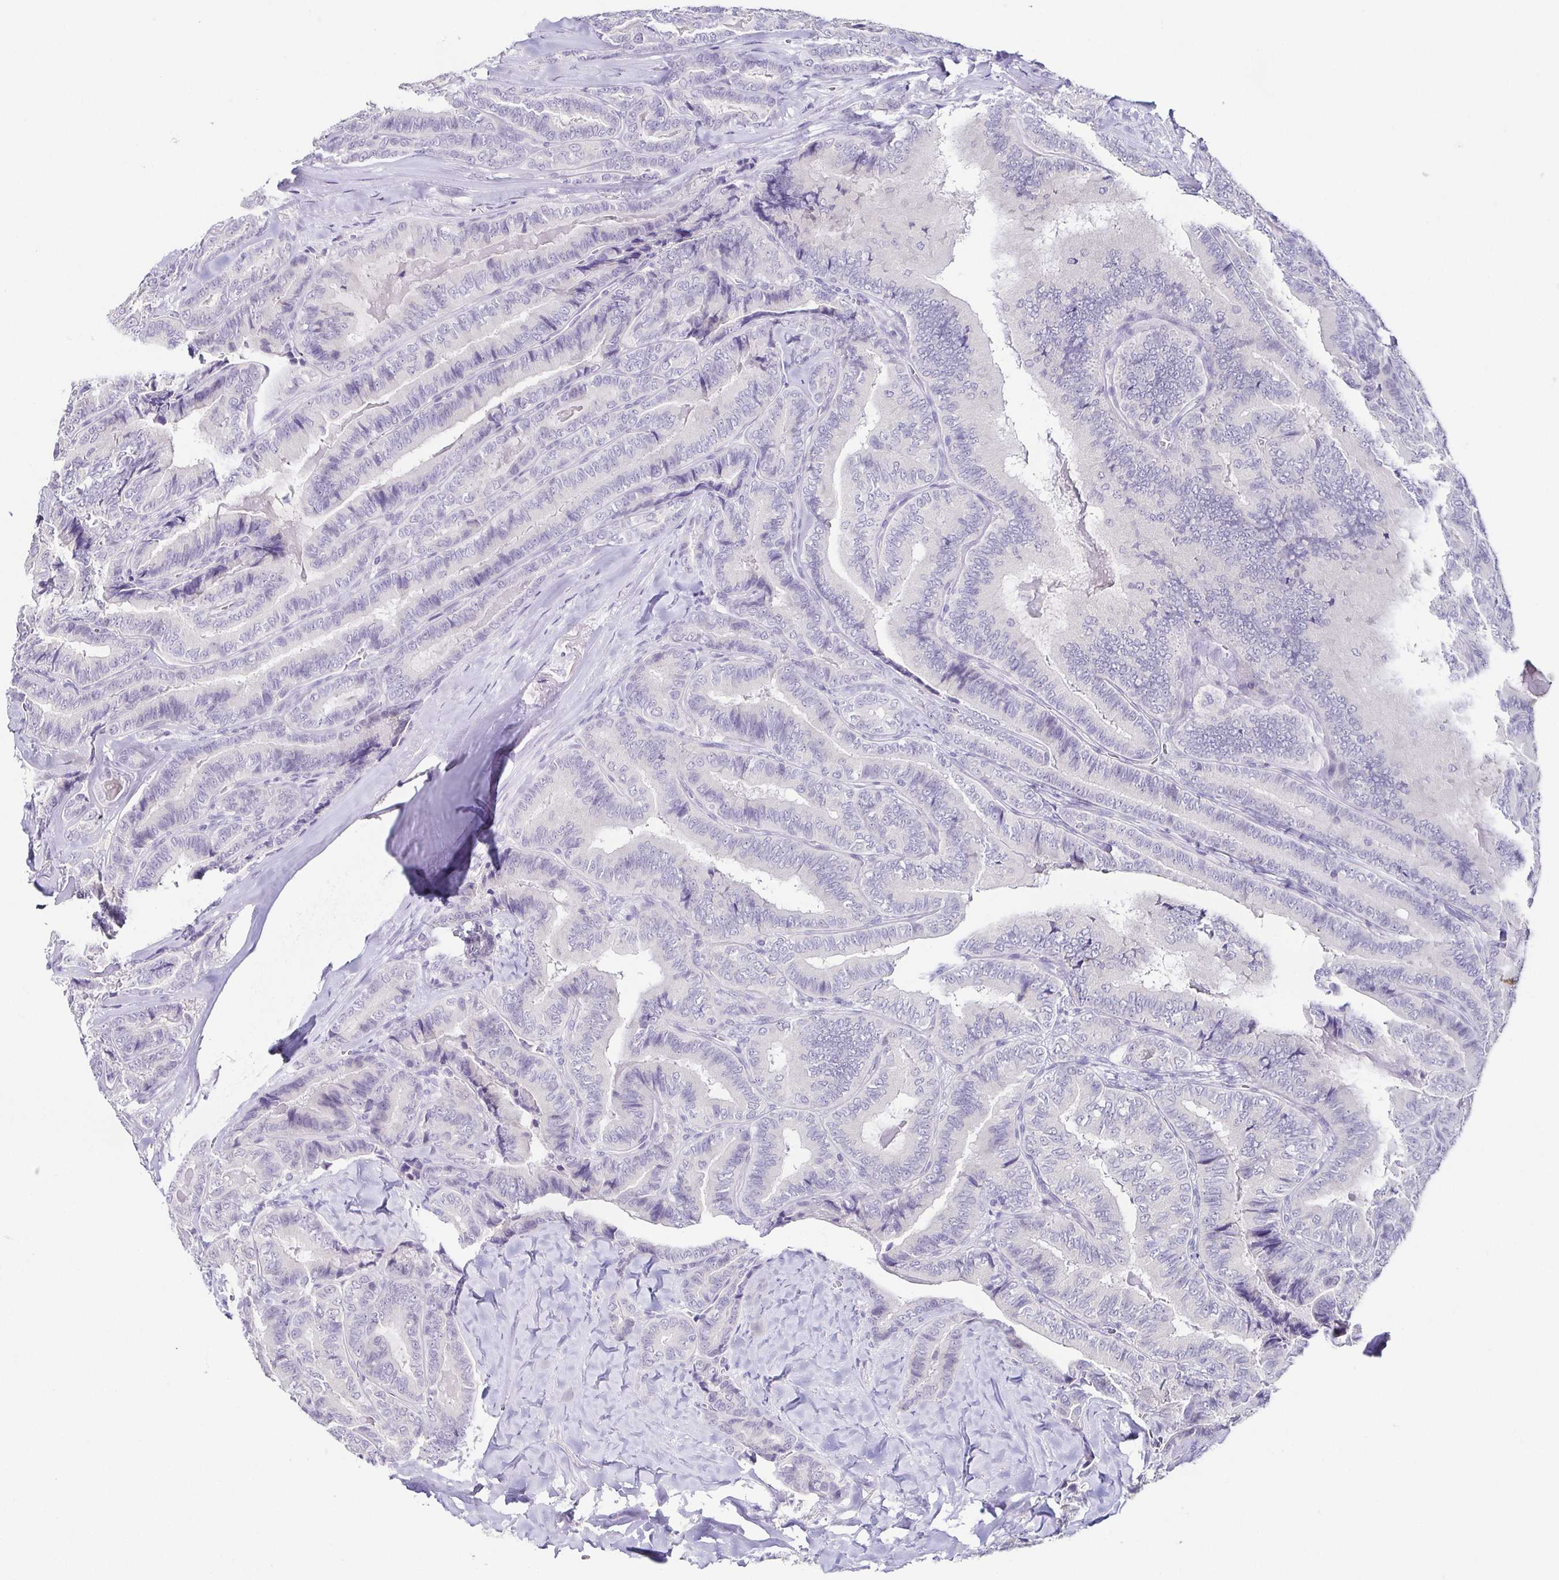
{"staining": {"intensity": "negative", "quantity": "none", "location": "none"}, "tissue": "thyroid cancer", "cell_type": "Tumor cells", "image_type": "cancer", "snomed": [{"axis": "morphology", "description": "Papillary adenocarcinoma, NOS"}, {"axis": "topography", "description": "Thyroid gland"}], "caption": "Tumor cells show no significant protein expression in thyroid papillary adenocarcinoma. The staining is performed using DAB brown chromogen with nuclei counter-stained in using hematoxylin.", "gene": "TP73", "patient": {"sex": "male", "age": 61}}